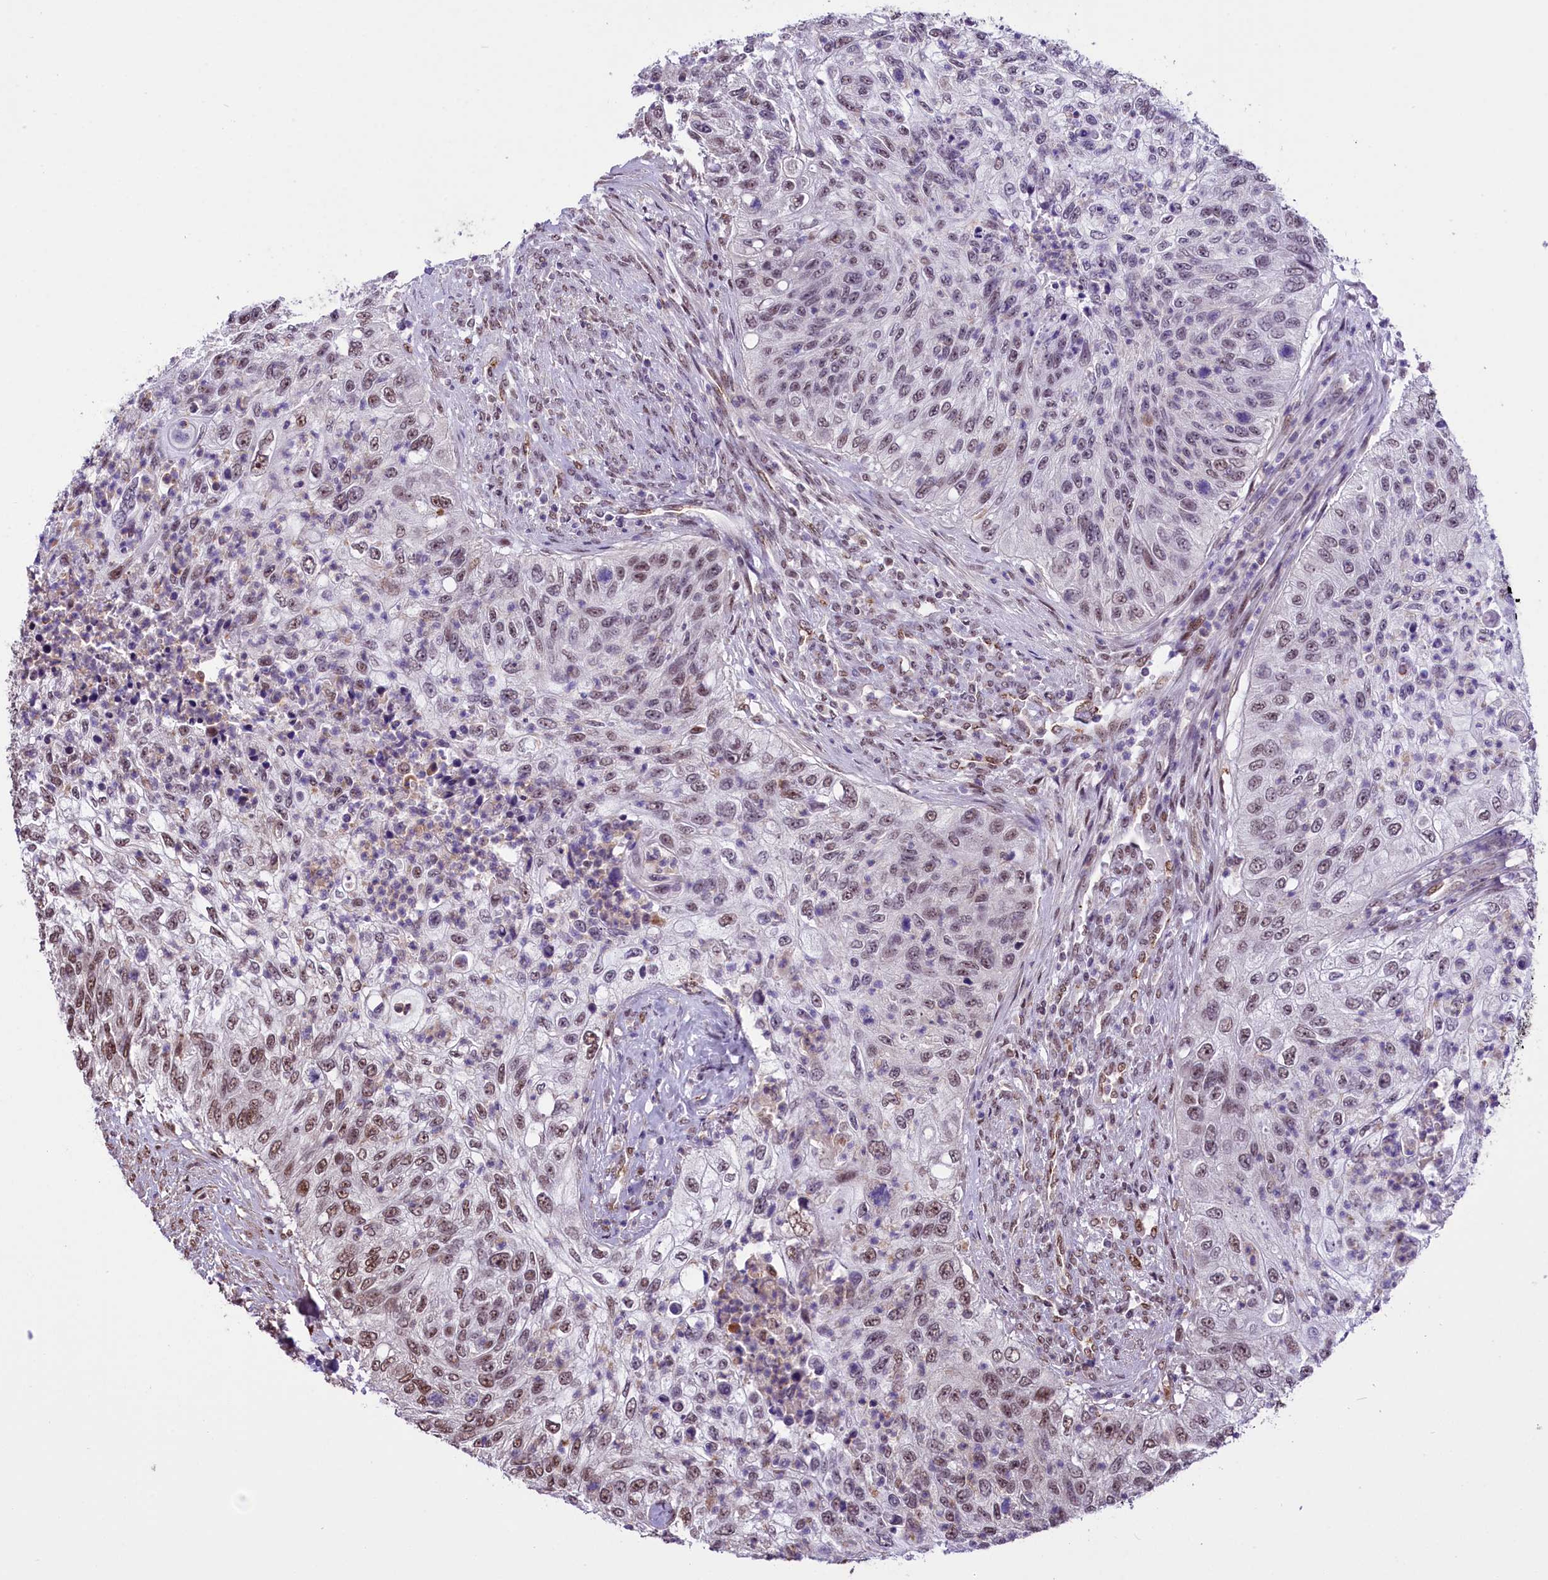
{"staining": {"intensity": "weak", "quantity": "25%-75%", "location": "nuclear"}, "tissue": "urothelial cancer", "cell_type": "Tumor cells", "image_type": "cancer", "snomed": [{"axis": "morphology", "description": "Urothelial carcinoma, High grade"}, {"axis": "topography", "description": "Urinary bladder"}], "caption": "An image of urothelial cancer stained for a protein reveals weak nuclear brown staining in tumor cells.", "gene": "MRPL54", "patient": {"sex": "female", "age": 60}}